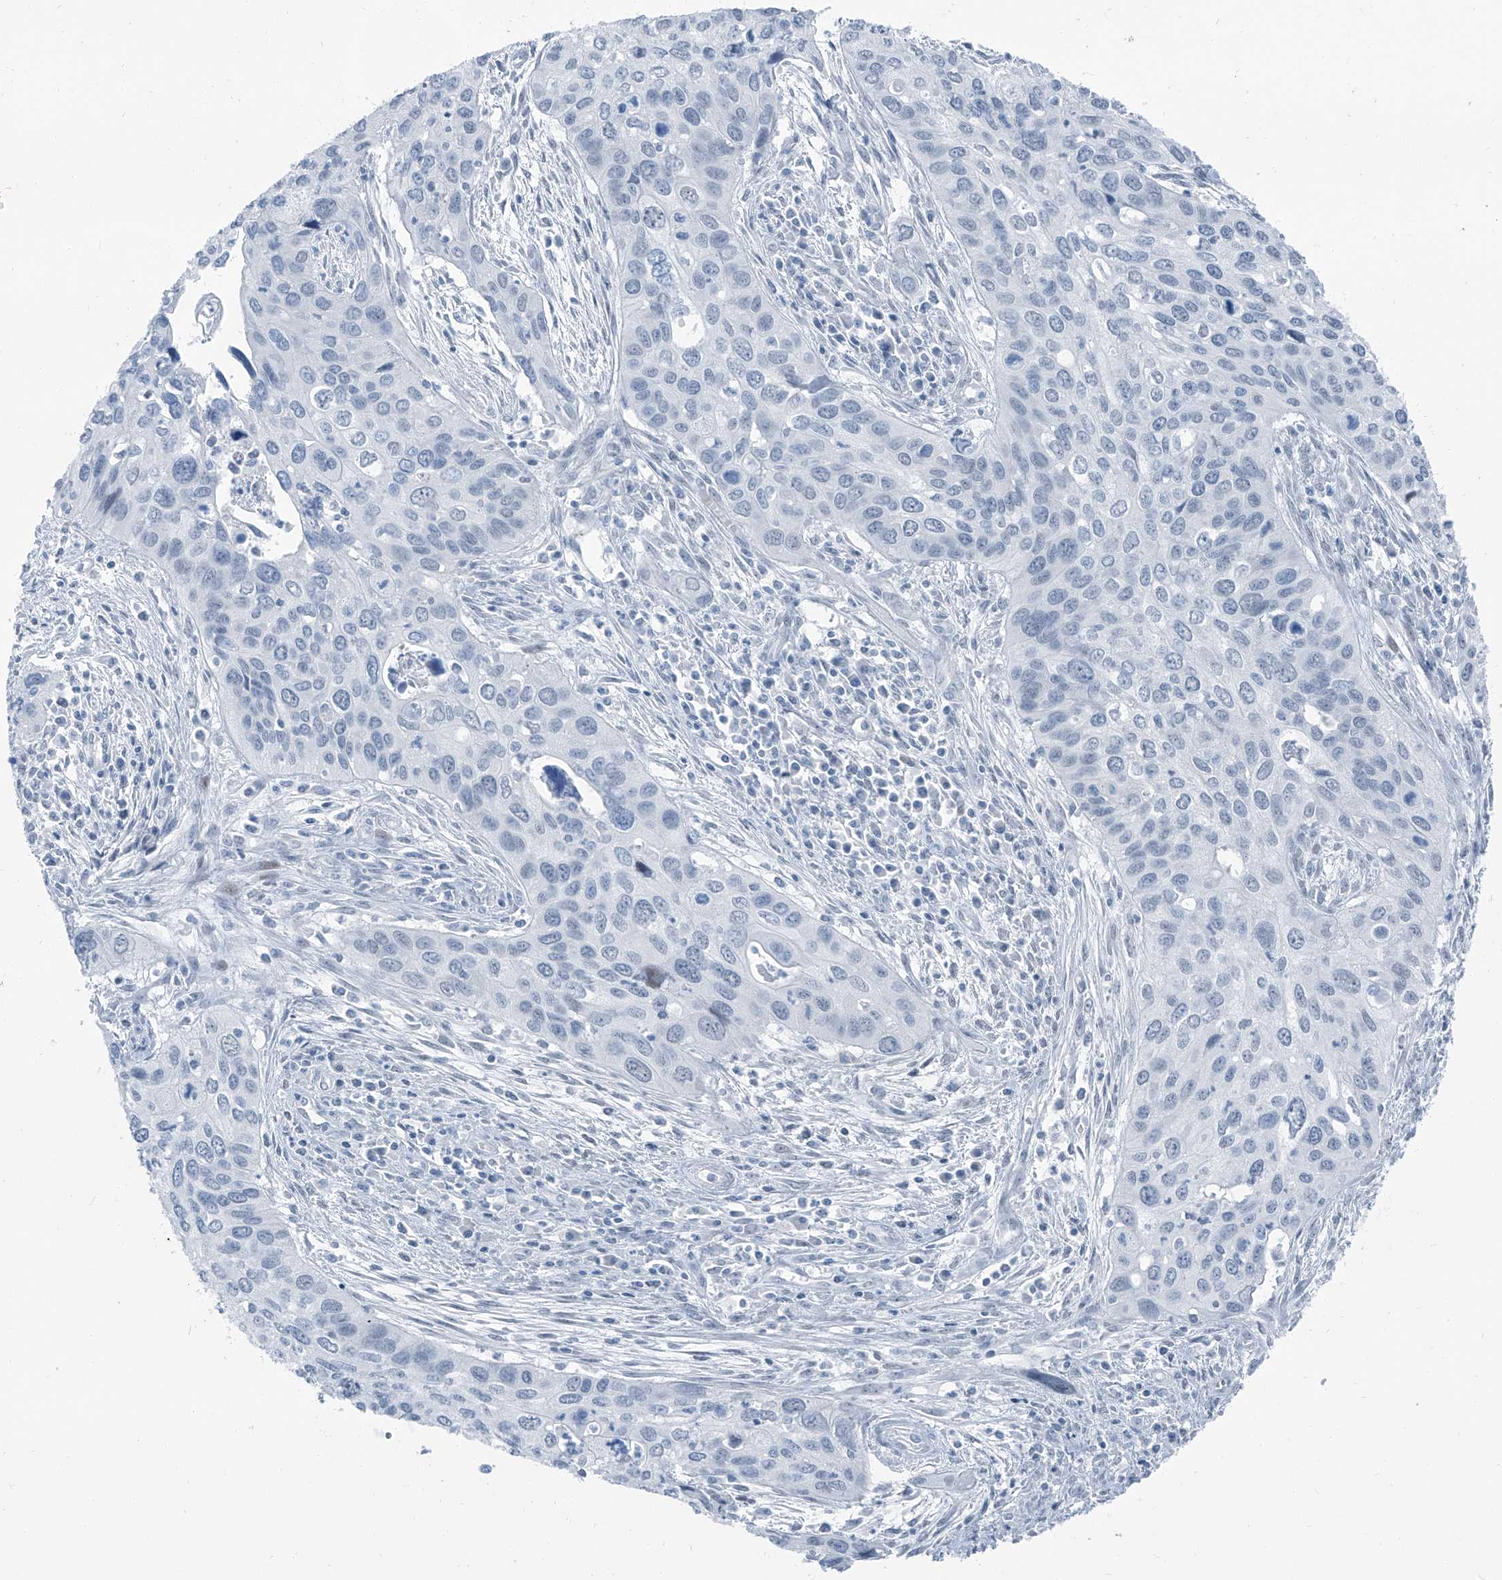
{"staining": {"intensity": "negative", "quantity": "none", "location": "none"}, "tissue": "cervical cancer", "cell_type": "Tumor cells", "image_type": "cancer", "snomed": [{"axis": "morphology", "description": "Squamous cell carcinoma, NOS"}, {"axis": "topography", "description": "Cervix"}], "caption": "Histopathology image shows no protein expression in tumor cells of cervical squamous cell carcinoma tissue.", "gene": "RGN", "patient": {"sex": "female", "age": 55}}